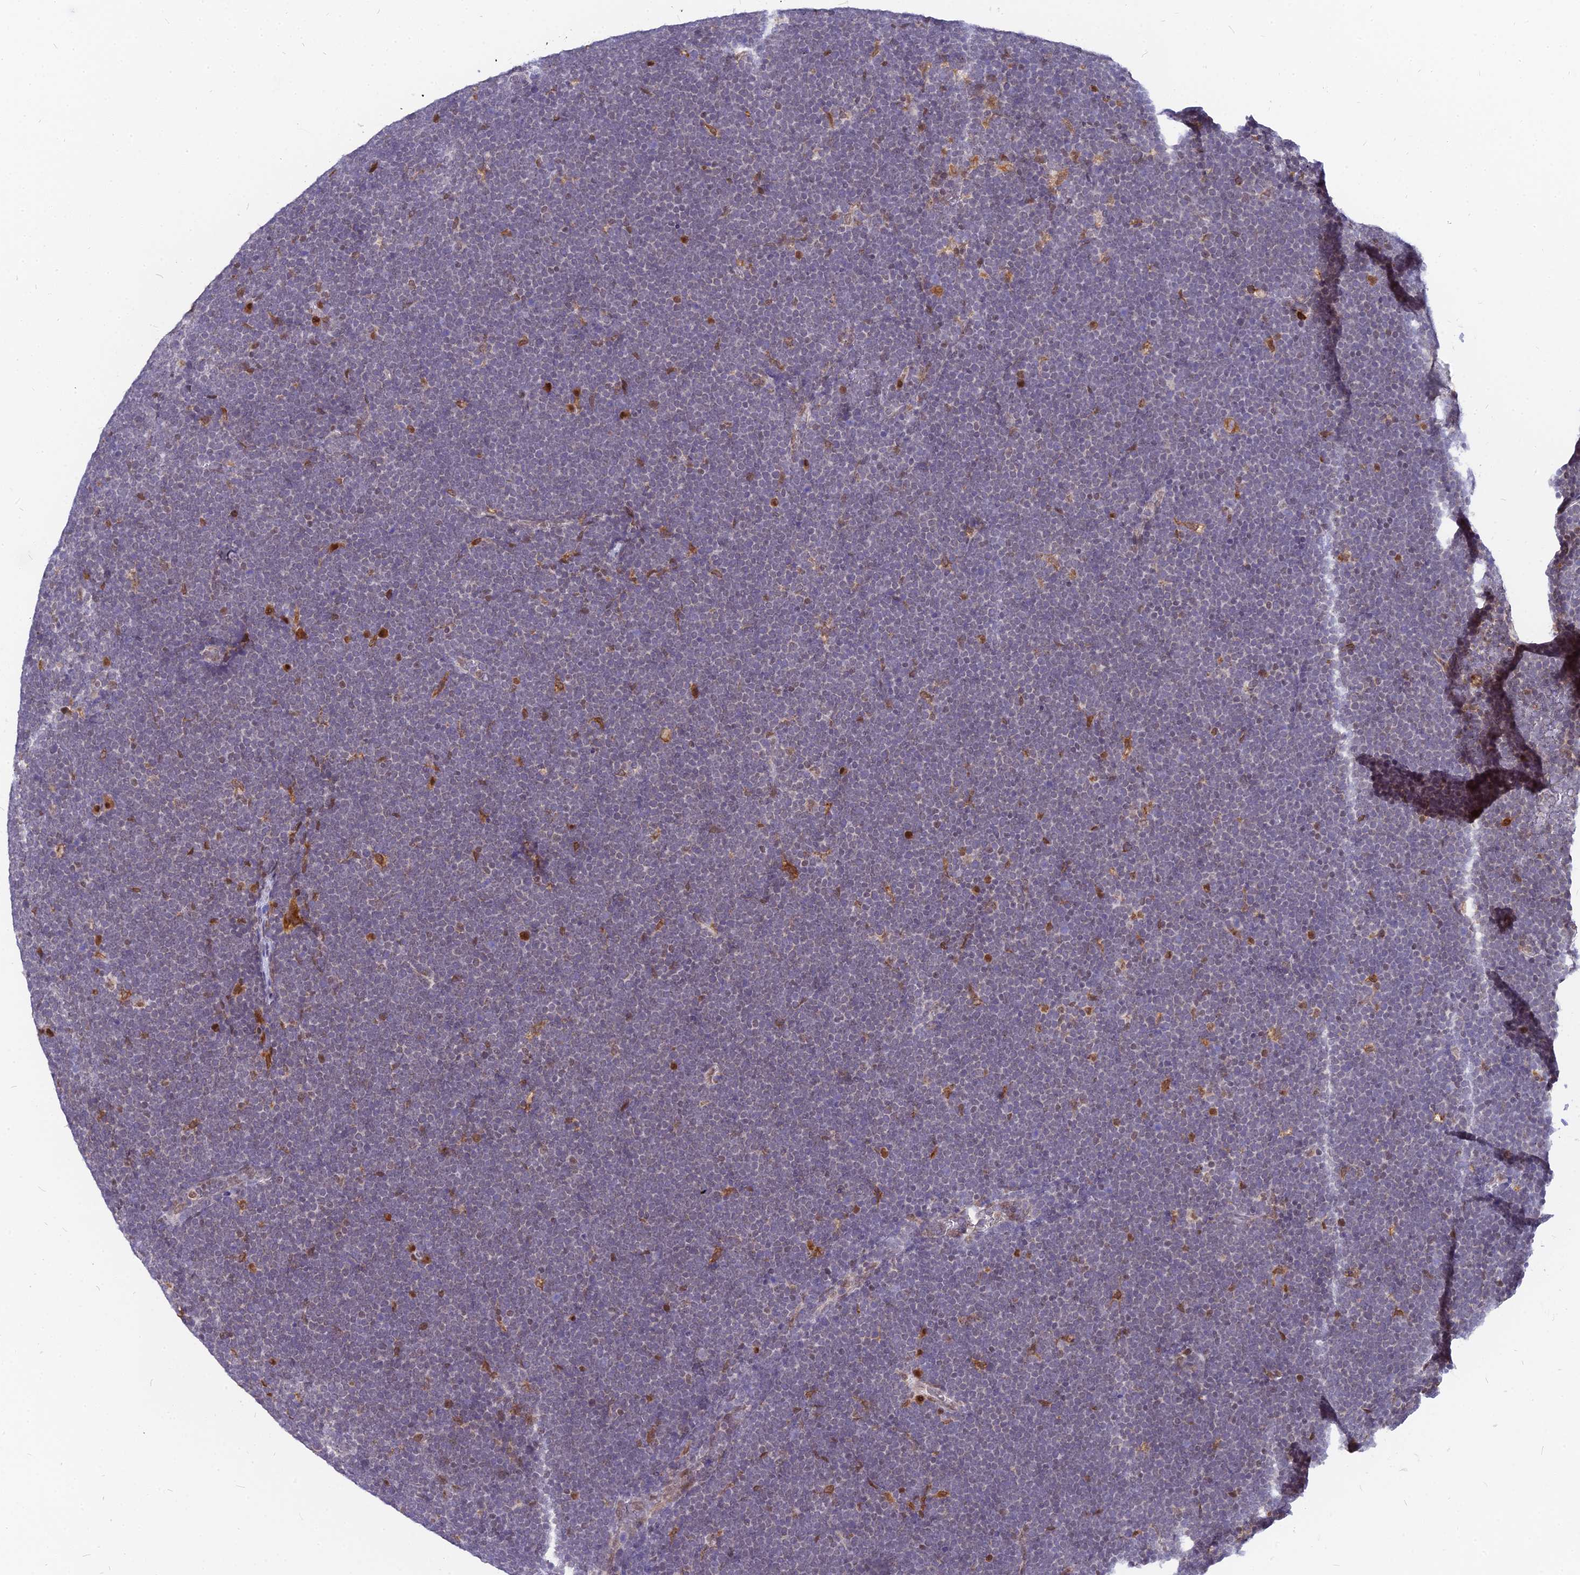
{"staining": {"intensity": "negative", "quantity": "none", "location": "none"}, "tissue": "lymphoma", "cell_type": "Tumor cells", "image_type": "cancer", "snomed": [{"axis": "morphology", "description": "Malignant lymphoma, non-Hodgkin's type, High grade"}, {"axis": "topography", "description": "Lymph node"}], "caption": "The micrograph demonstrates no staining of tumor cells in lymphoma.", "gene": "RNF121", "patient": {"sex": "male", "age": 13}}